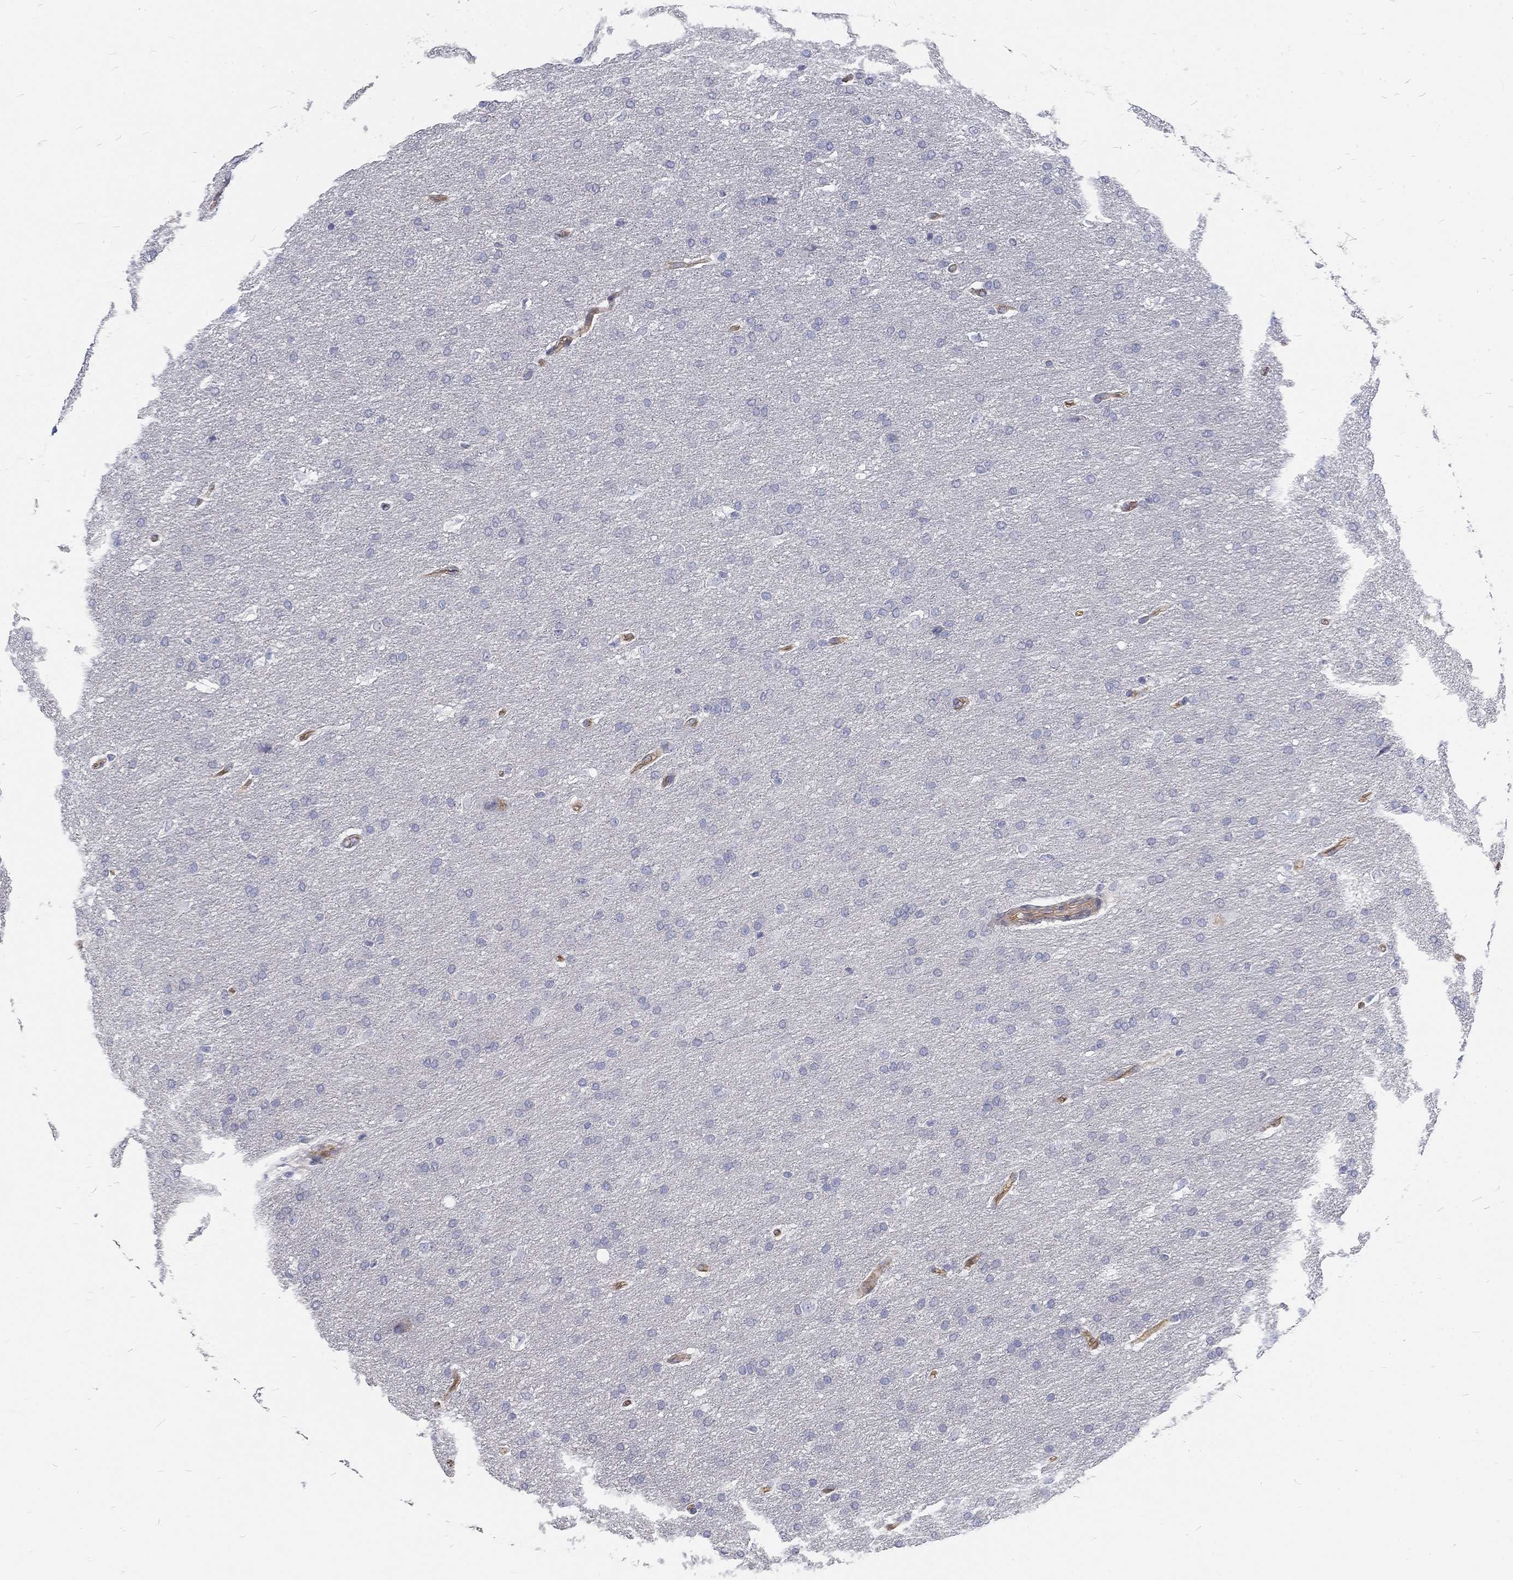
{"staining": {"intensity": "negative", "quantity": "none", "location": "none"}, "tissue": "glioma", "cell_type": "Tumor cells", "image_type": "cancer", "snomed": [{"axis": "morphology", "description": "Glioma, malignant, Low grade"}, {"axis": "topography", "description": "Brain"}], "caption": "There is no significant positivity in tumor cells of glioma.", "gene": "MTMR11", "patient": {"sex": "female", "age": 37}}